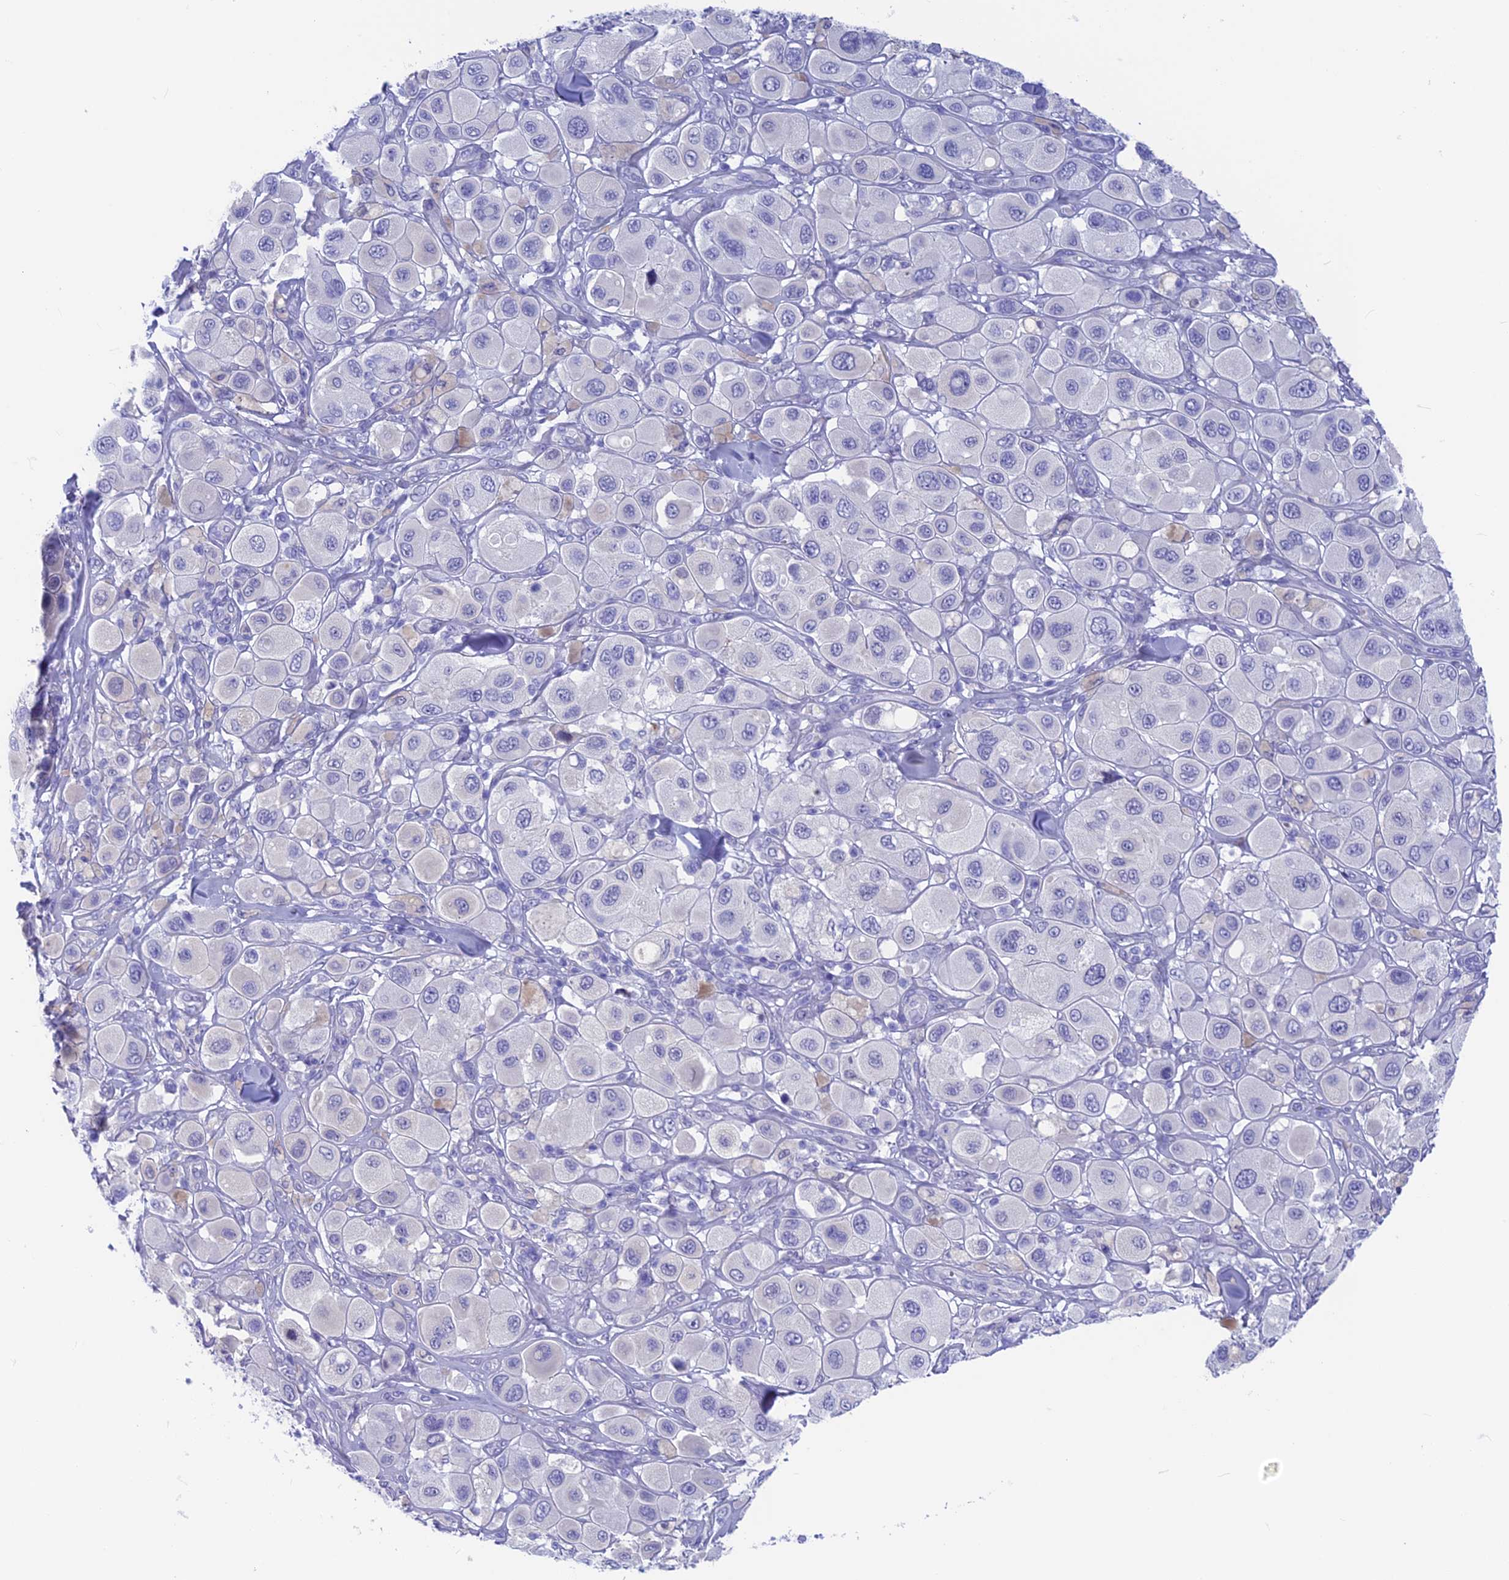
{"staining": {"intensity": "negative", "quantity": "none", "location": "none"}, "tissue": "melanoma", "cell_type": "Tumor cells", "image_type": "cancer", "snomed": [{"axis": "morphology", "description": "Malignant melanoma, Metastatic site"}, {"axis": "topography", "description": "Skin"}], "caption": "Tumor cells show no significant positivity in malignant melanoma (metastatic site). (Immunohistochemistry, brightfield microscopy, high magnification).", "gene": "GNGT2", "patient": {"sex": "male", "age": 41}}